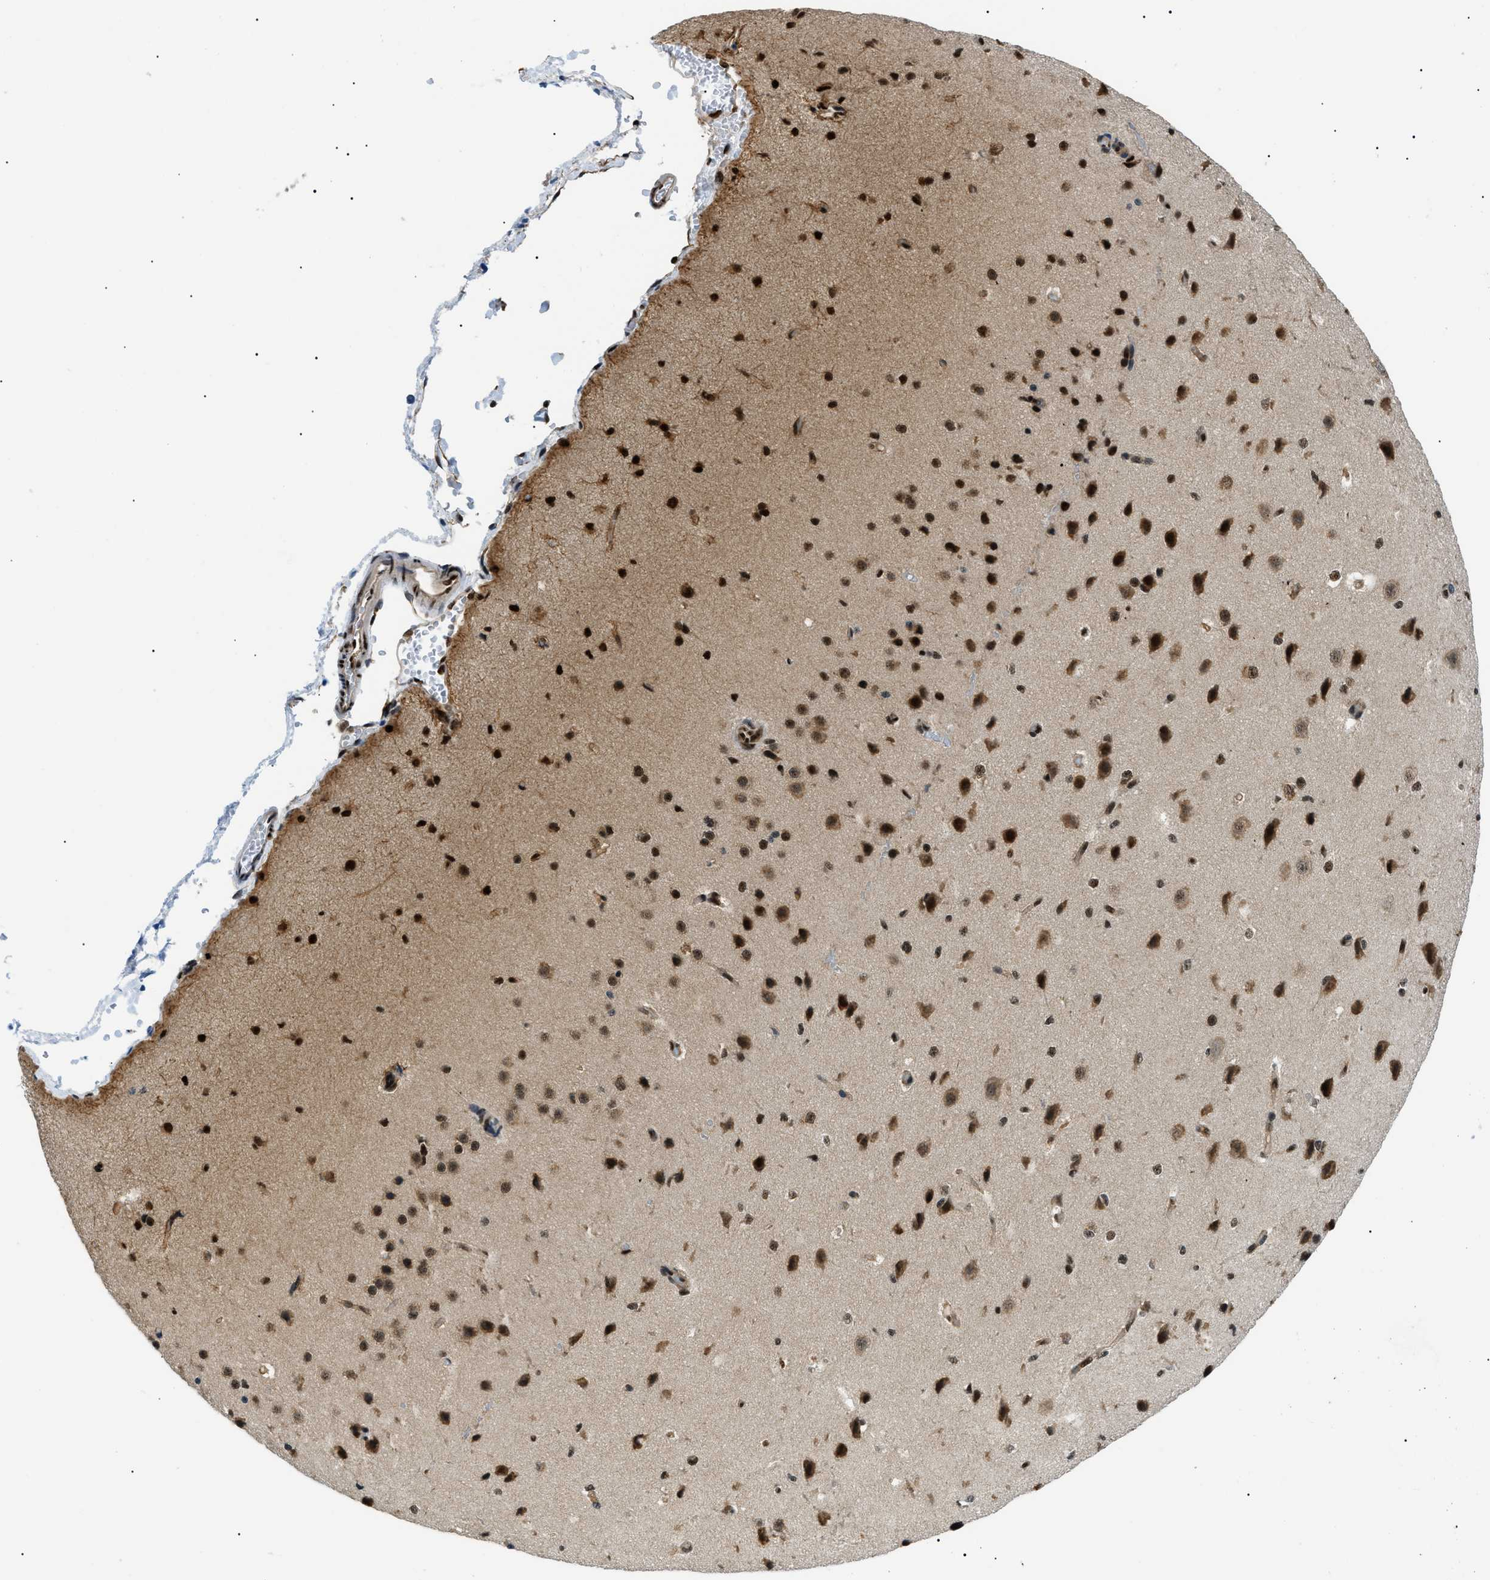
{"staining": {"intensity": "moderate", "quantity": "25%-75%", "location": "cytoplasmic/membranous"}, "tissue": "cerebral cortex", "cell_type": "Endothelial cells", "image_type": "normal", "snomed": [{"axis": "morphology", "description": "Normal tissue, NOS"}, {"axis": "morphology", "description": "Developmental malformation"}, {"axis": "topography", "description": "Cerebral cortex"}], "caption": "IHC (DAB) staining of benign cerebral cortex shows moderate cytoplasmic/membranous protein staining in about 25%-75% of endothelial cells.", "gene": "CWC25", "patient": {"sex": "female", "age": 30}}